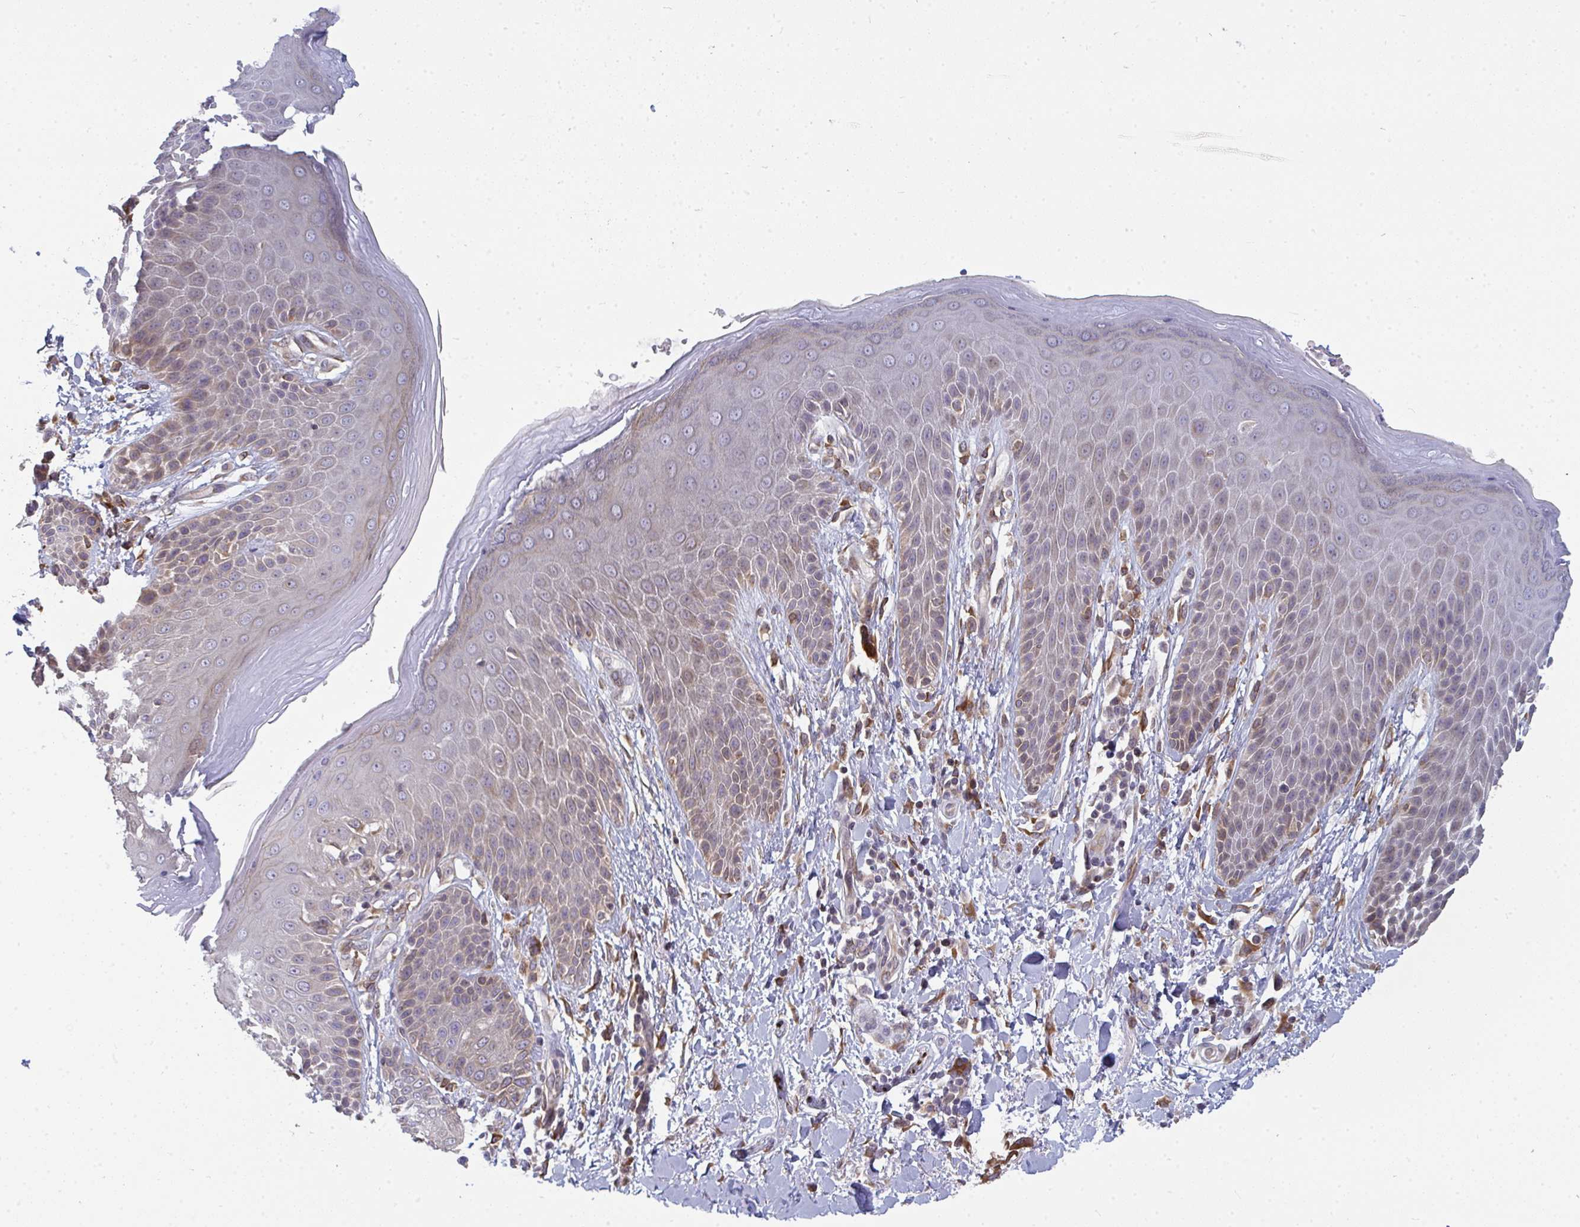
{"staining": {"intensity": "weak", "quantity": "<25%", "location": "cytoplasmic/membranous"}, "tissue": "skin", "cell_type": "Epidermal cells", "image_type": "normal", "snomed": [{"axis": "morphology", "description": "Normal tissue, NOS"}, {"axis": "topography", "description": "Anal"}, {"axis": "topography", "description": "Peripheral nerve tissue"}], "caption": "Epidermal cells show no significant protein expression in normal skin.", "gene": "LYSMD4", "patient": {"sex": "male", "age": 51}}